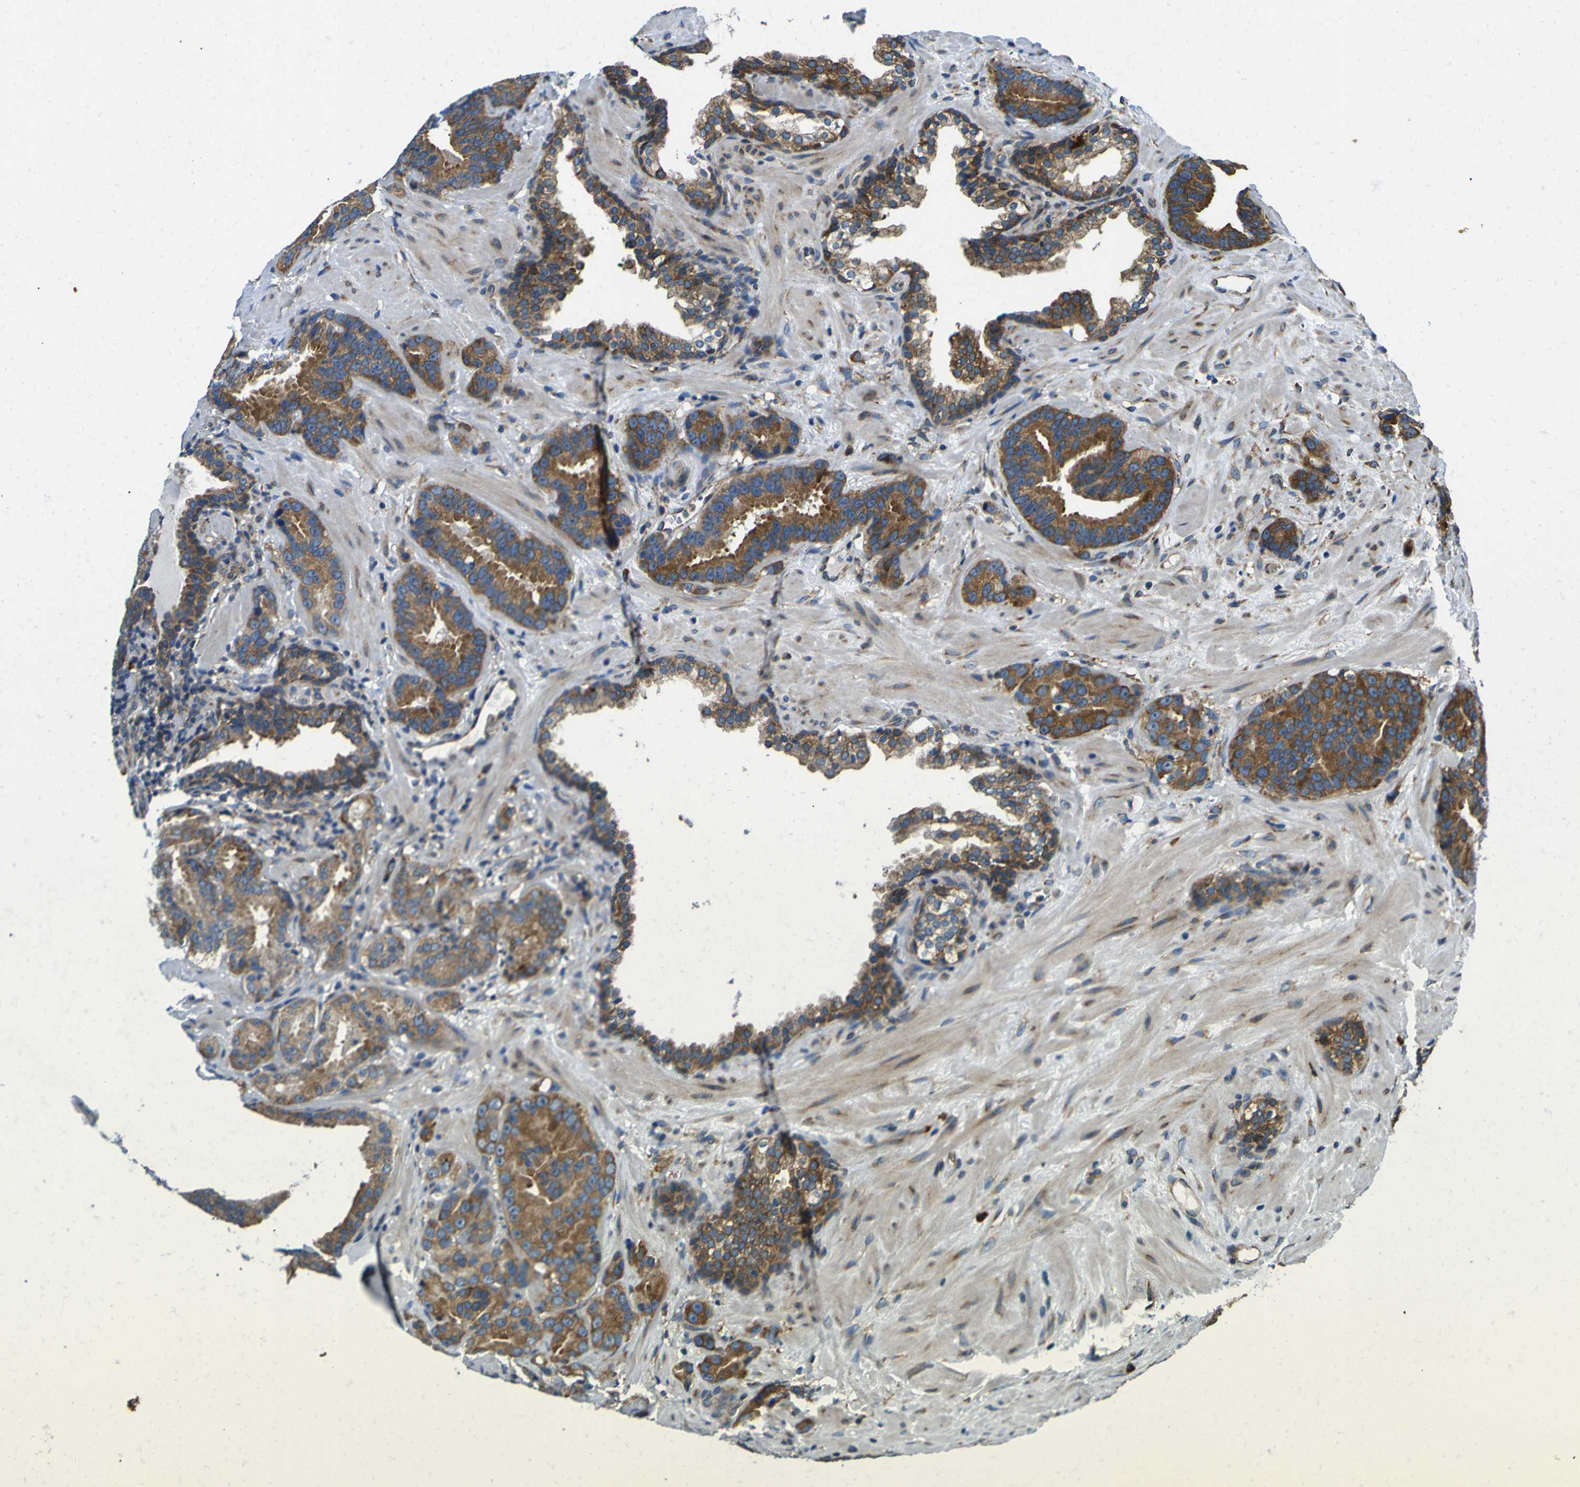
{"staining": {"intensity": "strong", "quantity": ">75%", "location": "cytoplasmic/membranous"}, "tissue": "prostate cancer", "cell_type": "Tumor cells", "image_type": "cancer", "snomed": [{"axis": "morphology", "description": "Adenocarcinoma, Low grade"}, {"axis": "topography", "description": "Prostate"}], "caption": "High-magnification brightfield microscopy of prostate cancer stained with DAB (3,3'-diaminobenzidine) (brown) and counterstained with hematoxylin (blue). tumor cells exhibit strong cytoplasmic/membranous positivity is present in approximately>75% of cells. (DAB (3,3'-diaminobenzidine) IHC with brightfield microscopy, high magnification).", "gene": "RPSA", "patient": {"sex": "male", "age": 59}}